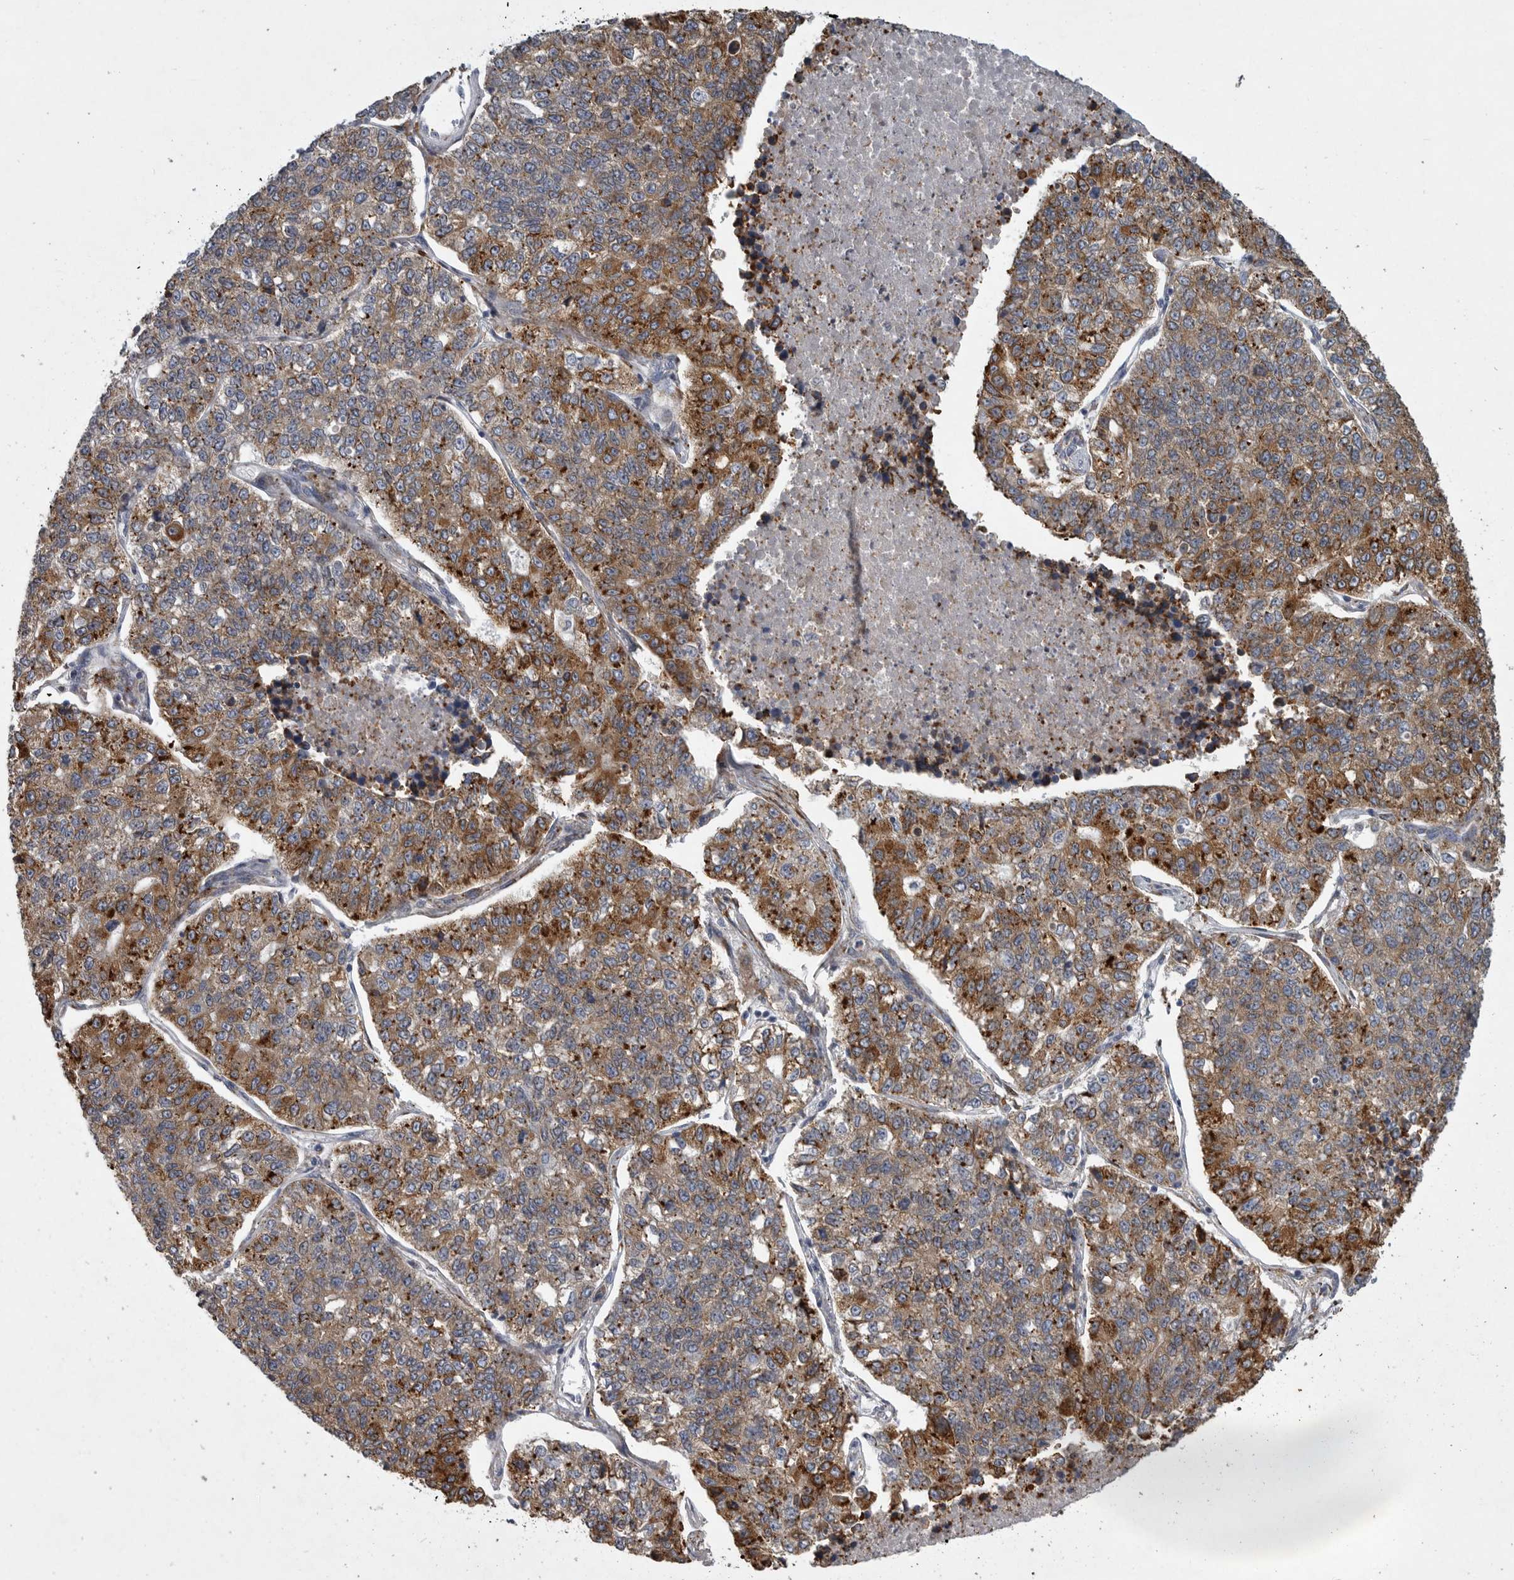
{"staining": {"intensity": "moderate", "quantity": ">75%", "location": "cytoplasmic/membranous"}, "tissue": "lung cancer", "cell_type": "Tumor cells", "image_type": "cancer", "snomed": [{"axis": "morphology", "description": "Adenocarcinoma, NOS"}, {"axis": "topography", "description": "Lung"}], "caption": "Immunohistochemical staining of lung cancer (adenocarcinoma) reveals medium levels of moderate cytoplasmic/membranous protein positivity in about >75% of tumor cells.", "gene": "MINPP1", "patient": {"sex": "male", "age": 49}}